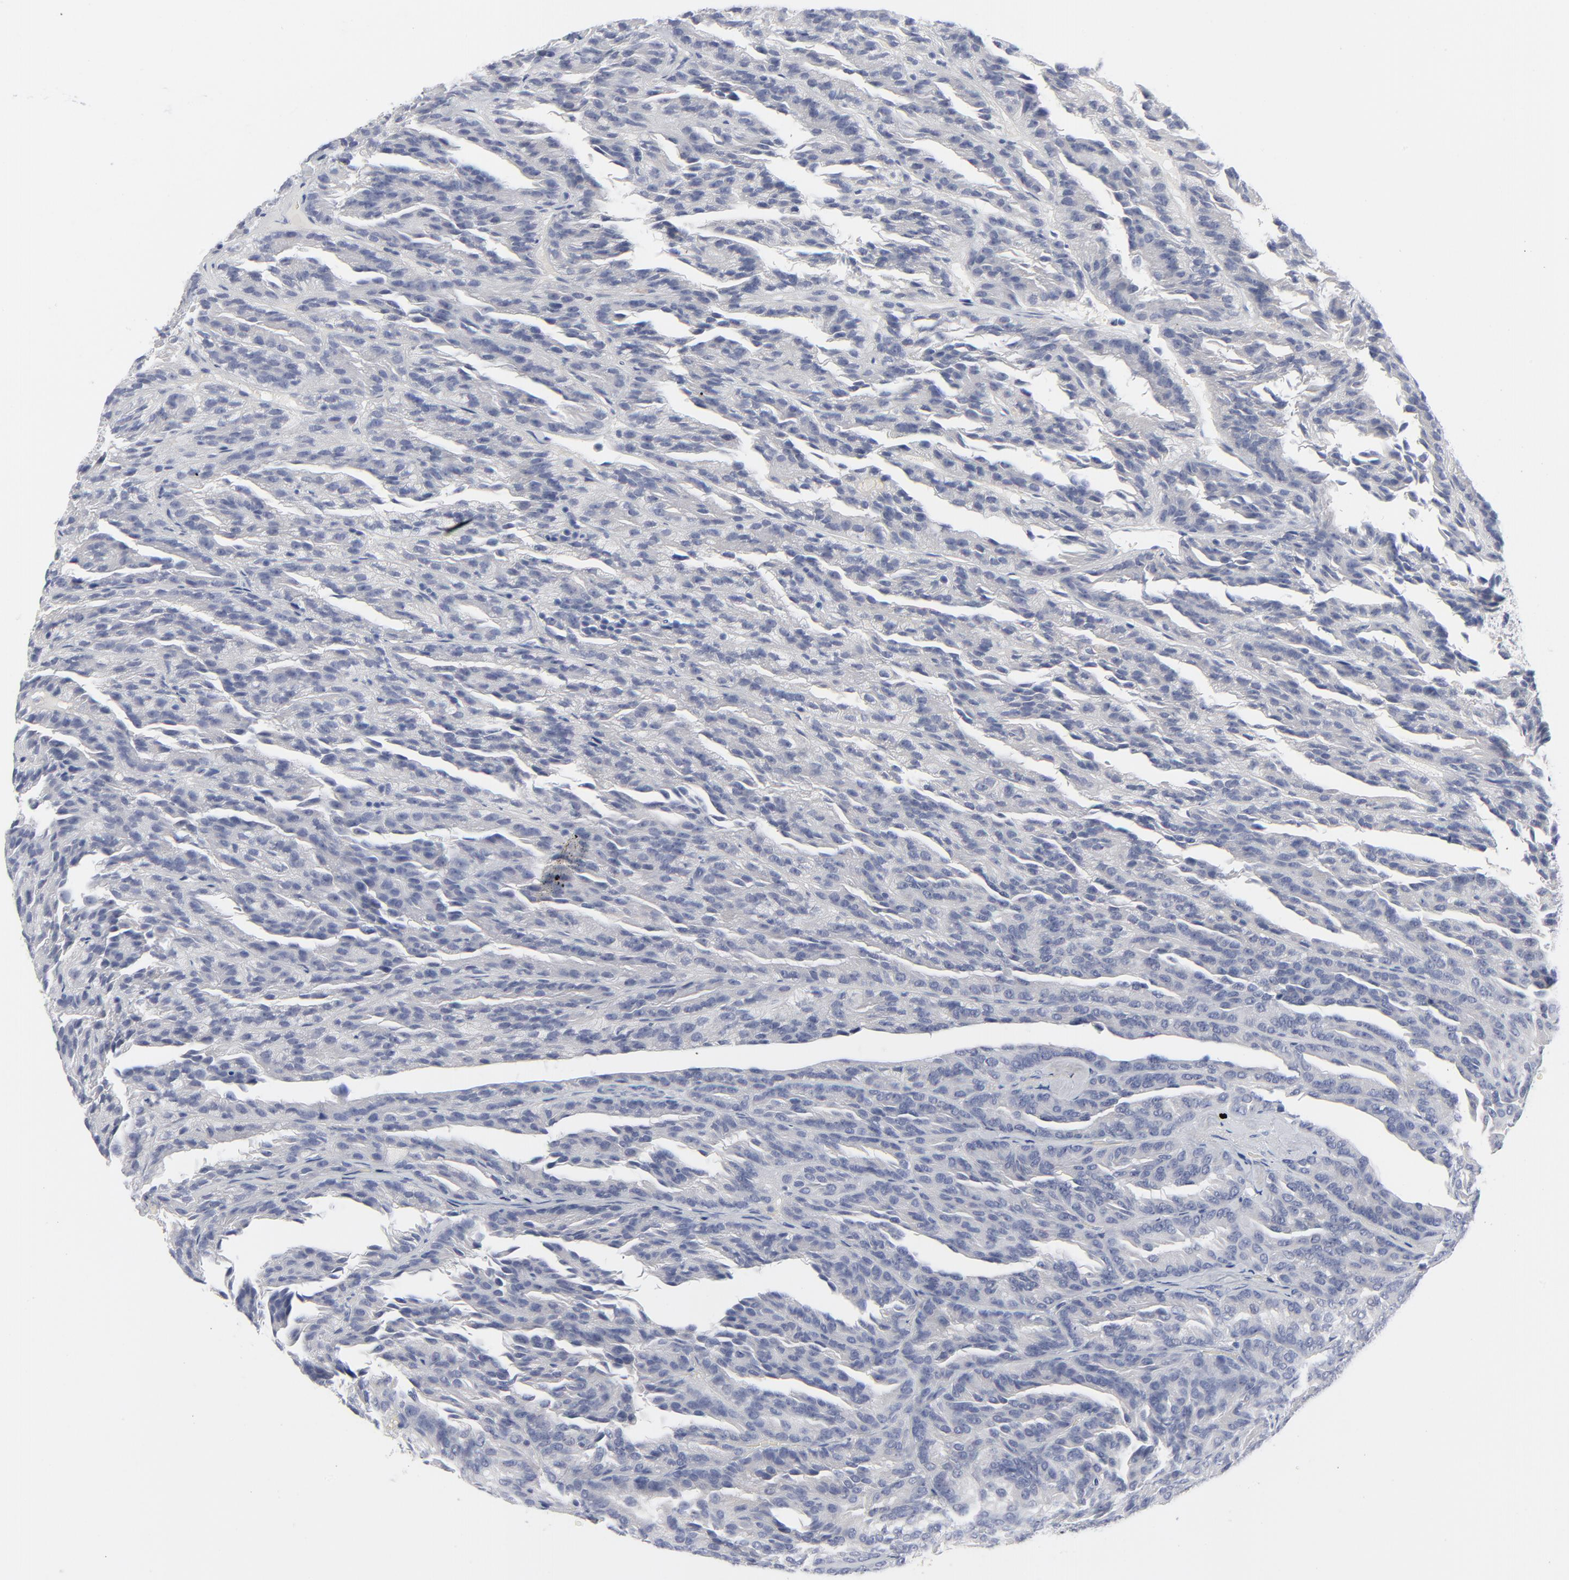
{"staining": {"intensity": "negative", "quantity": "none", "location": "none"}, "tissue": "renal cancer", "cell_type": "Tumor cells", "image_type": "cancer", "snomed": [{"axis": "morphology", "description": "Adenocarcinoma, NOS"}, {"axis": "topography", "description": "Kidney"}], "caption": "IHC micrograph of human adenocarcinoma (renal) stained for a protein (brown), which reveals no positivity in tumor cells. (Brightfield microscopy of DAB (3,3'-diaminobenzidine) immunohistochemistry (IHC) at high magnification).", "gene": "CLEC4G", "patient": {"sex": "male", "age": 46}}